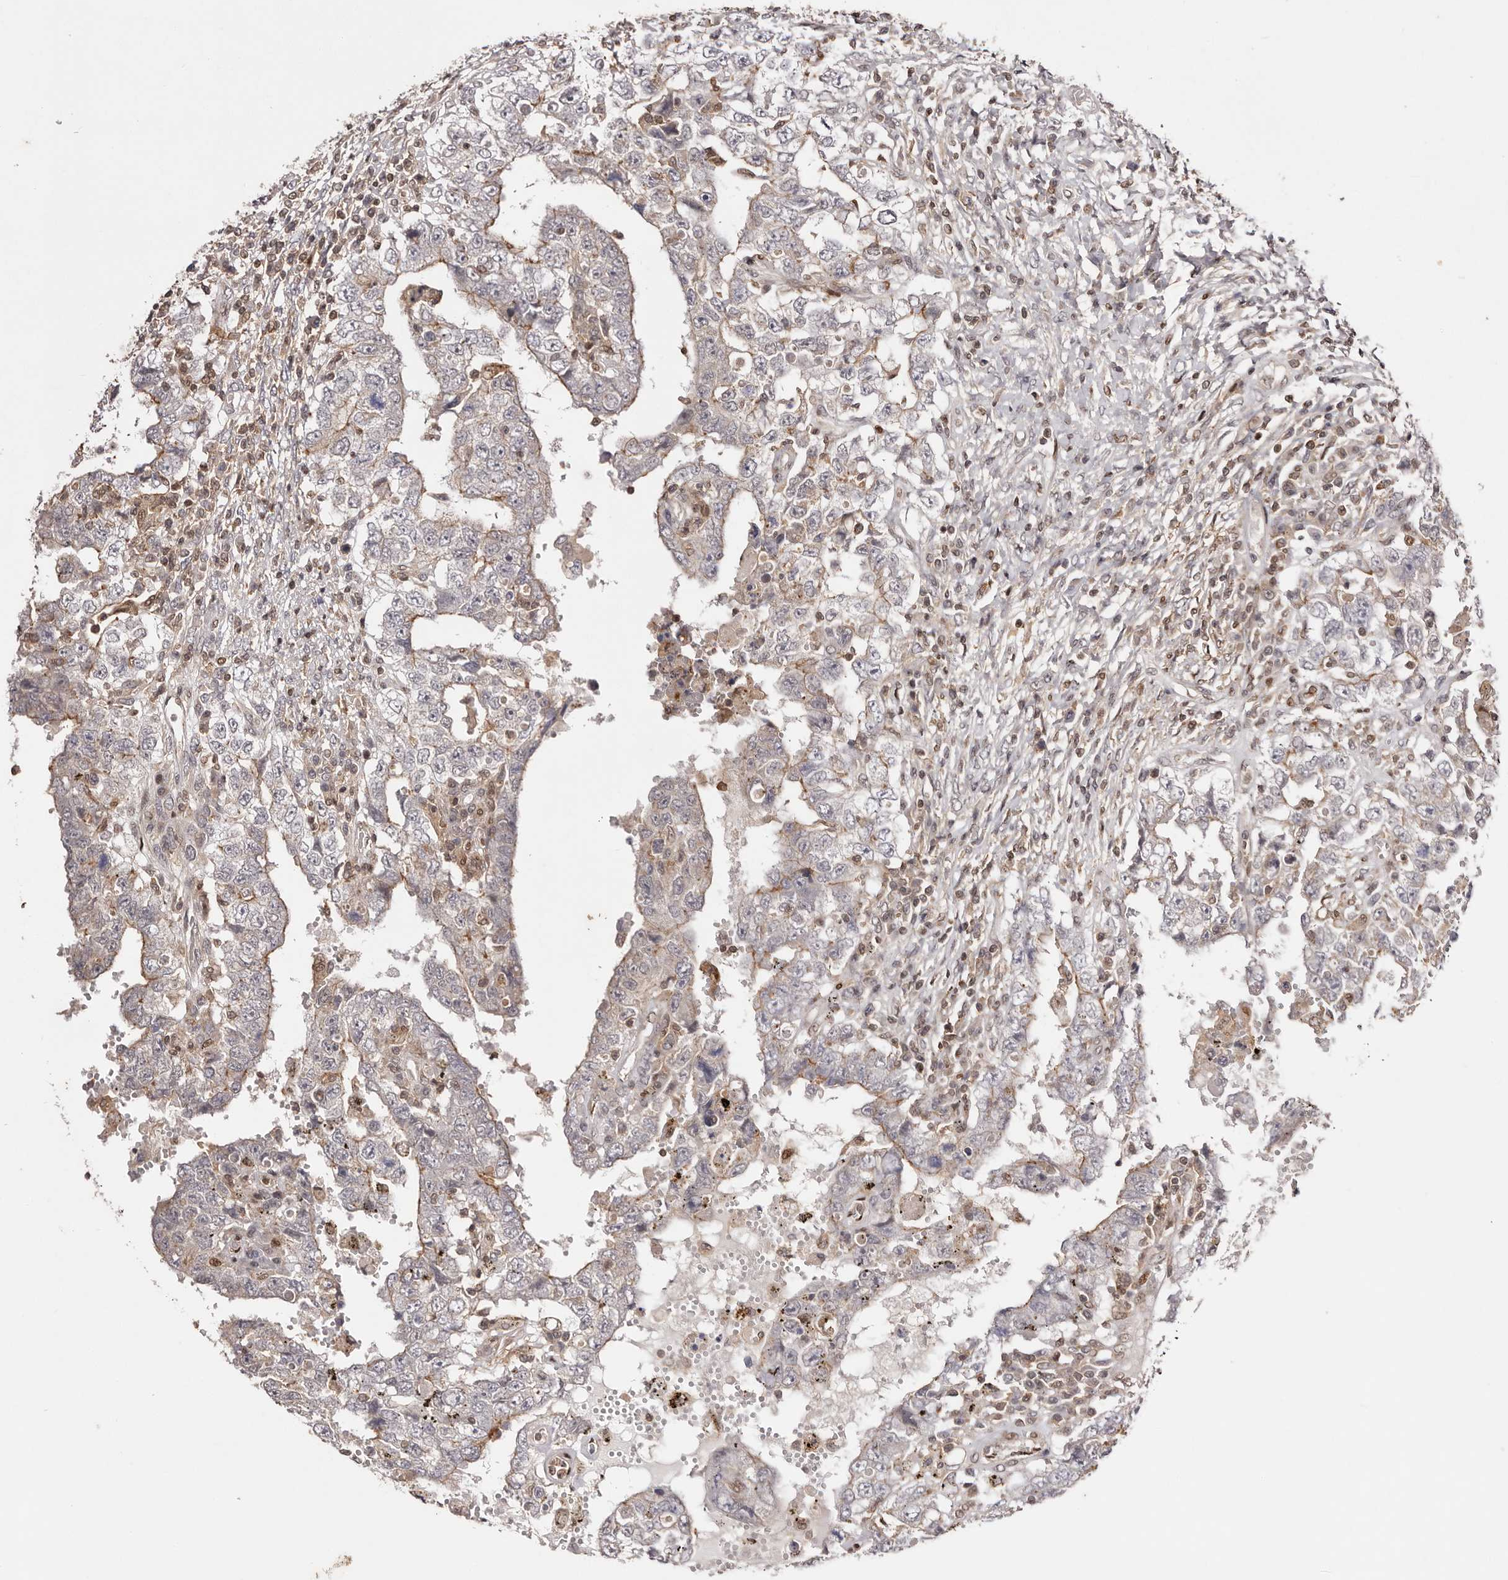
{"staining": {"intensity": "weak", "quantity": "<25%", "location": "cytoplasmic/membranous"}, "tissue": "testis cancer", "cell_type": "Tumor cells", "image_type": "cancer", "snomed": [{"axis": "morphology", "description": "Carcinoma, Embryonal, NOS"}, {"axis": "topography", "description": "Testis"}], "caption": "Embryonal carcinoma (testis) stained for a protein using immunohistochemistry (IHC) demonstrates no staining tumor cells.", "gene": "FBXO5", "patient": {"sex": "male", "age": 26}}